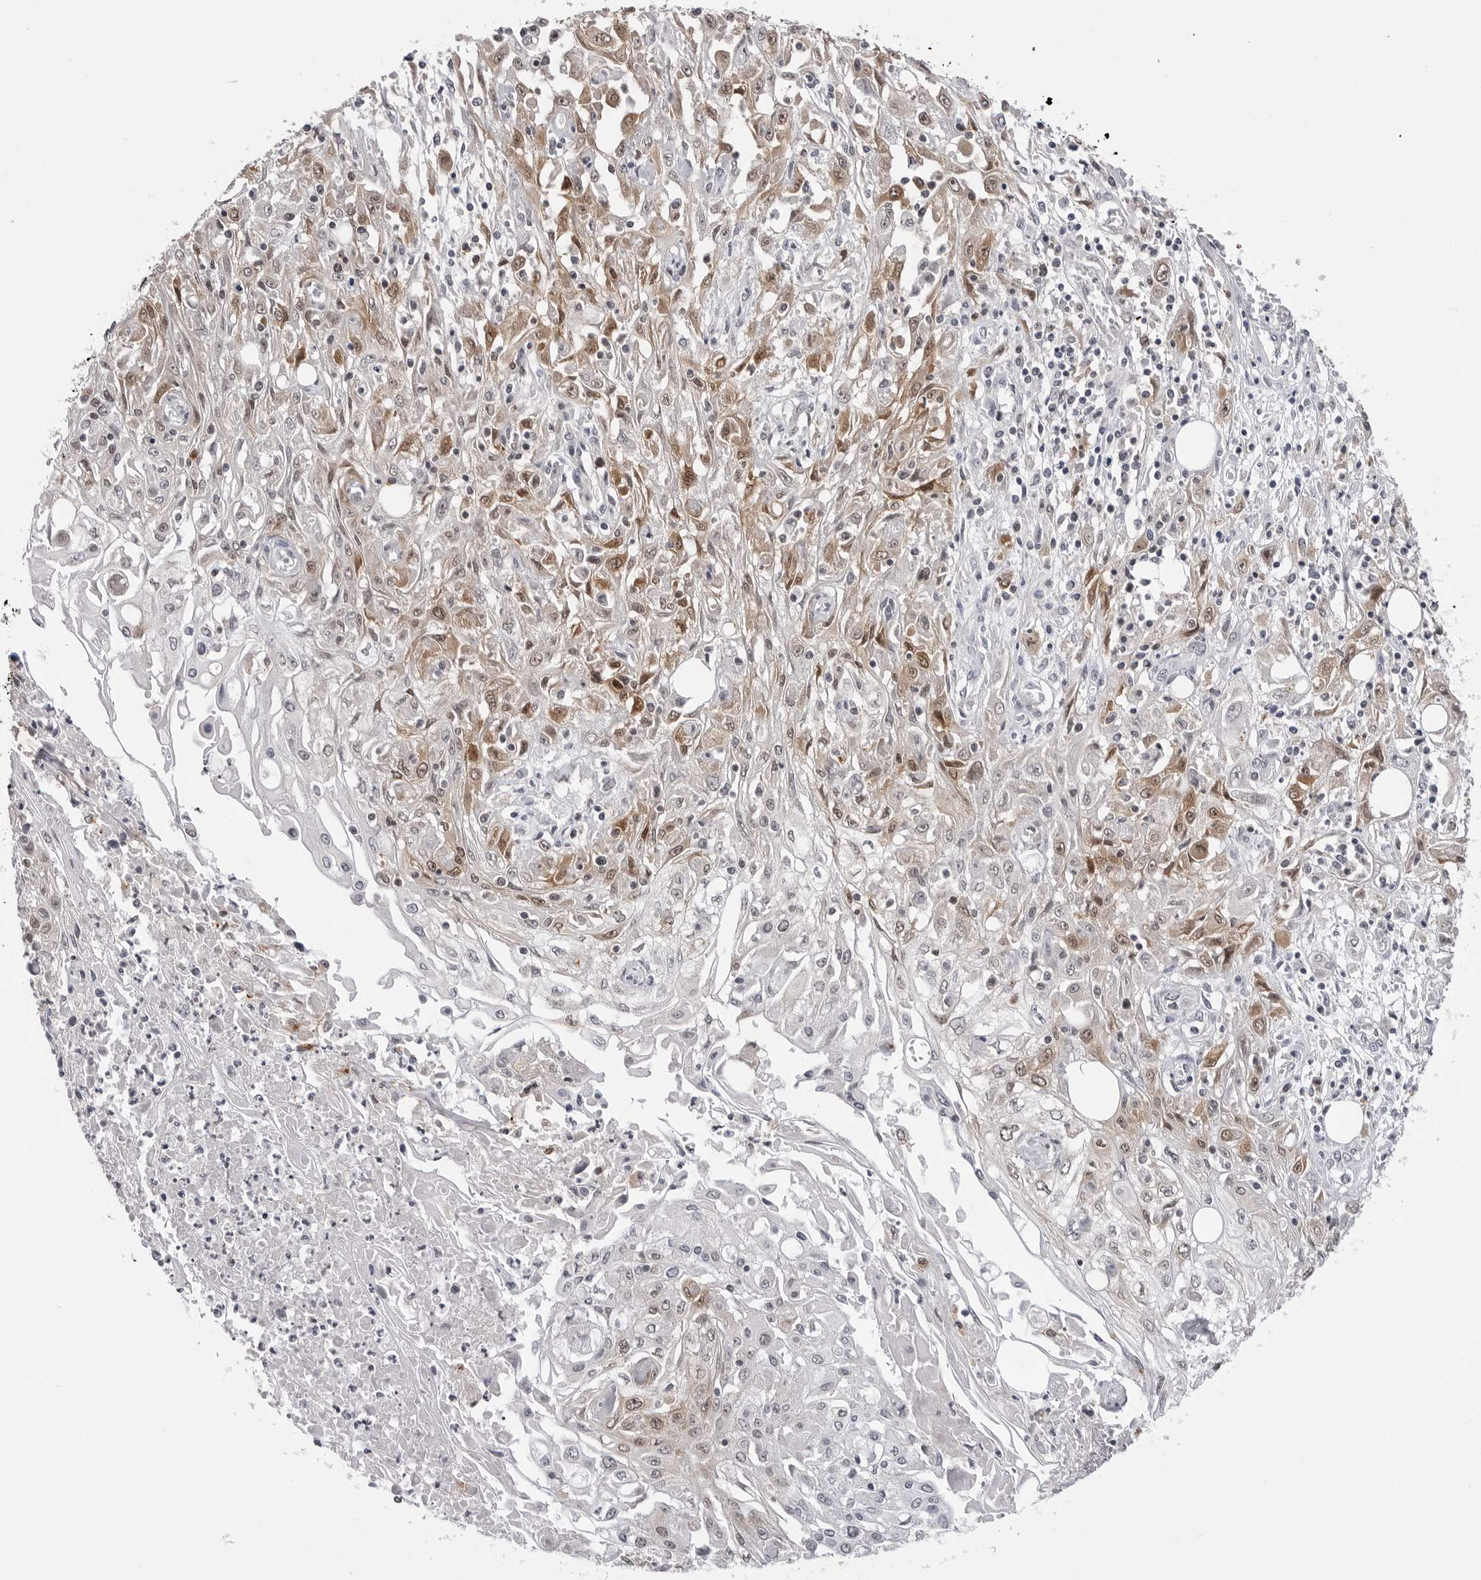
{"staining": {"intensity": "moderate", "quantity": ">75%", "location": "cytoplasmic/membranous,nuclear"}, "tissue": "skin cancer", "cell_type": "Tumor cells", "image_type": "cancer", "snomed": [{"axis": "morphology", "description": "Squamous cell carcinoma, NOS"}, {"axis": "morphology", "description": "Squamous cell carcinoma, metastatic, NOS"}, {"axis": "topography", "description": "Skin"}, {"axis": "topography", "description": "Lymph node"}], "caption": "Skin cancer stained with a brown dye displays moderate cytoplasmic/membranous and nuclear positive positivity in about >75% of tumor cells.", "gene": "RRM1", "patient": {"sex": "male", "age": 75}}